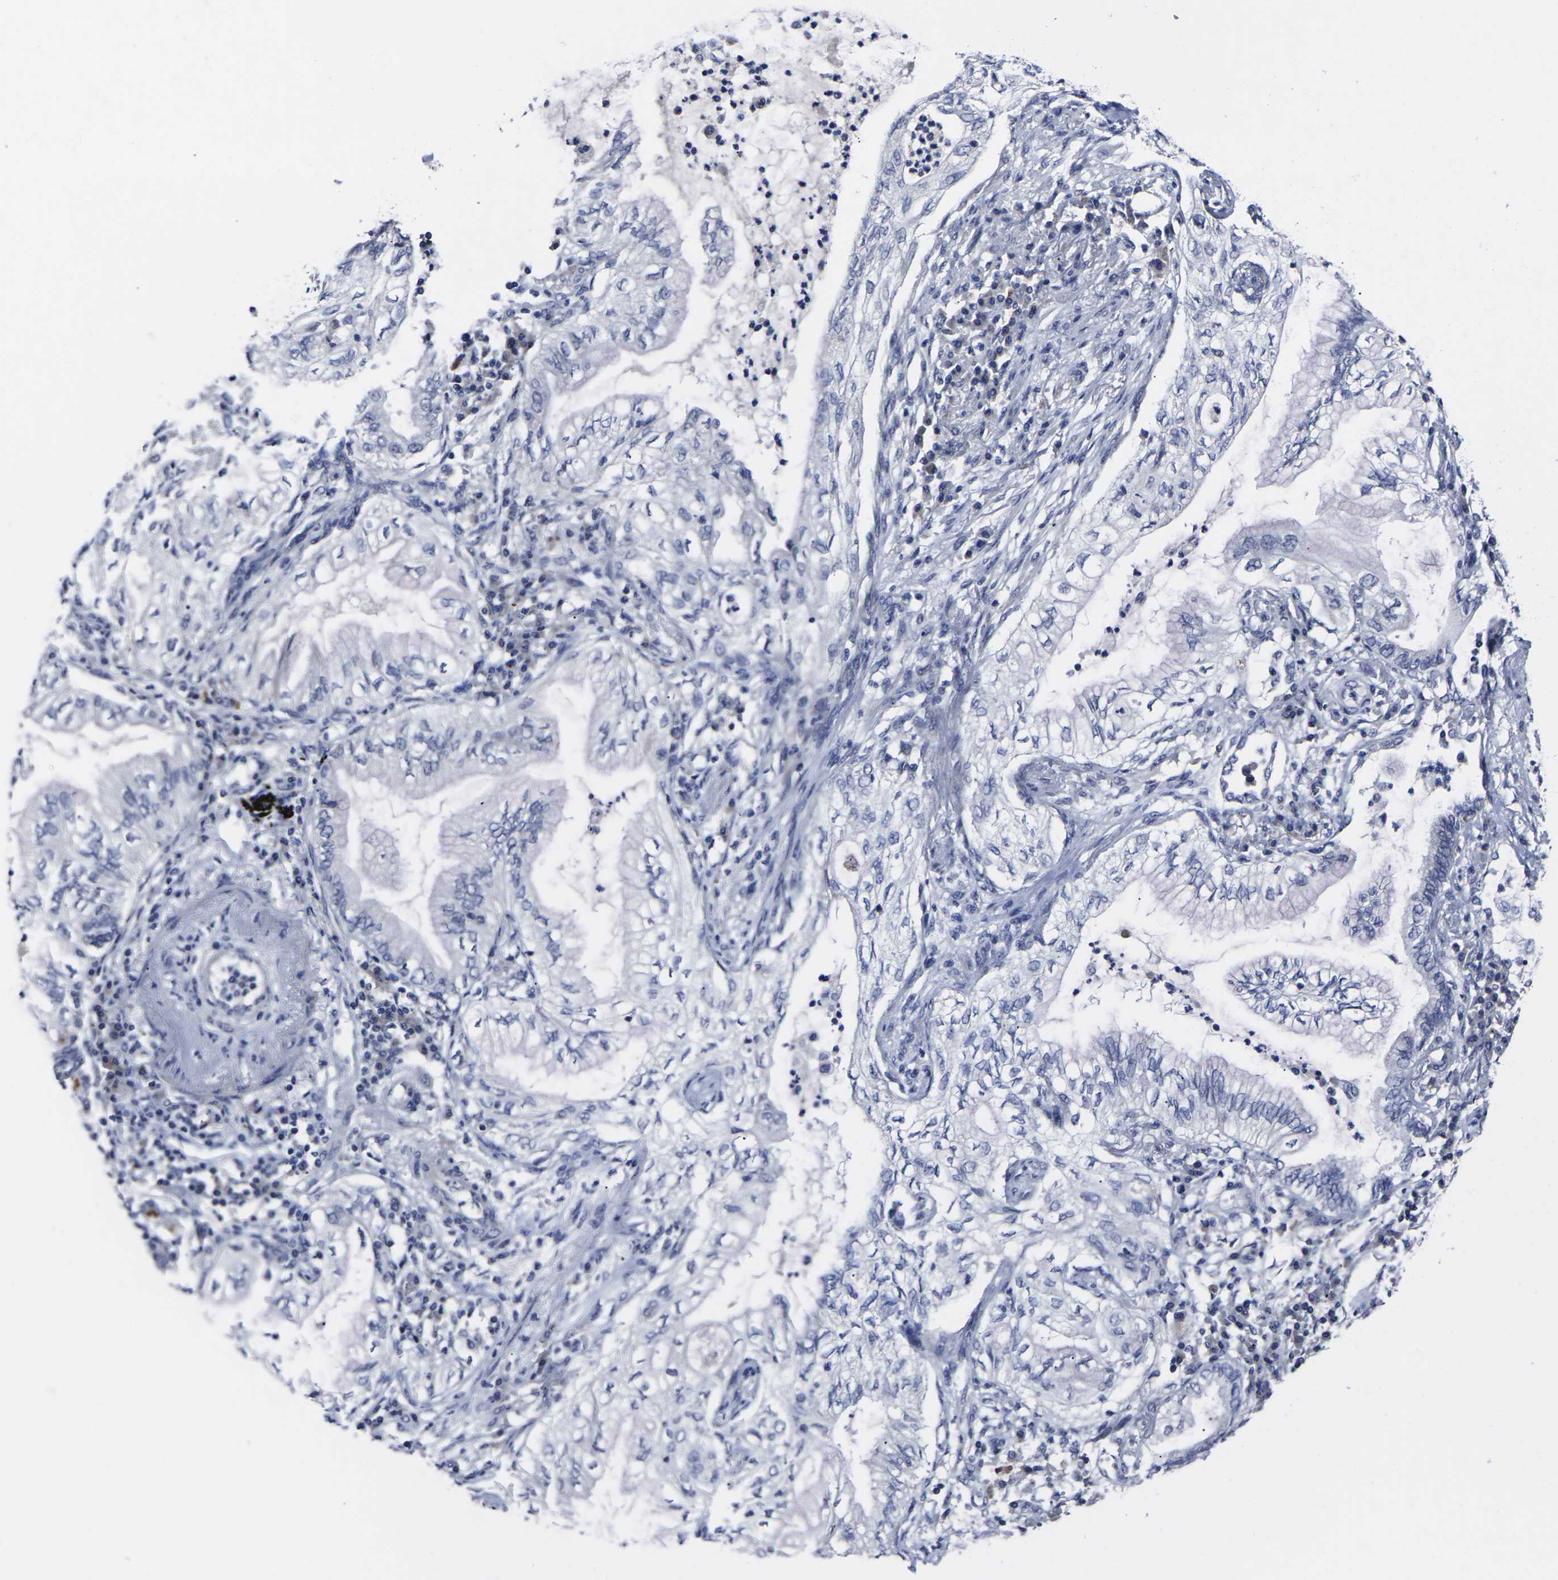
{"staining": {"intensity": "moderate", "quantity": "<25%", "location": "cytoplasmic/membranous"}, "tissue": "lung cancer", "cell_type": "Tumor cells", "image_type": "cancer", "snomed": [{"axis": "morphology", "description": "Normal tissue, NOS"}, {"axis": "morphology", "description": "Adenocarcinoma, NOS"}, {"axis": "topography", "description": "Bronchus"}, {"axis": "topography", "description": "Lung"}], "caption": "This histopathology image exhibits immunohistochemistry (IHC) staining of lung cancer (adenocarcinoma), with low moderate cytoplasmic/membranous positivity in about <25% of tumor cells.", "gene": "MSANTD4", "patient": {"sex": "female", "age": 70}}